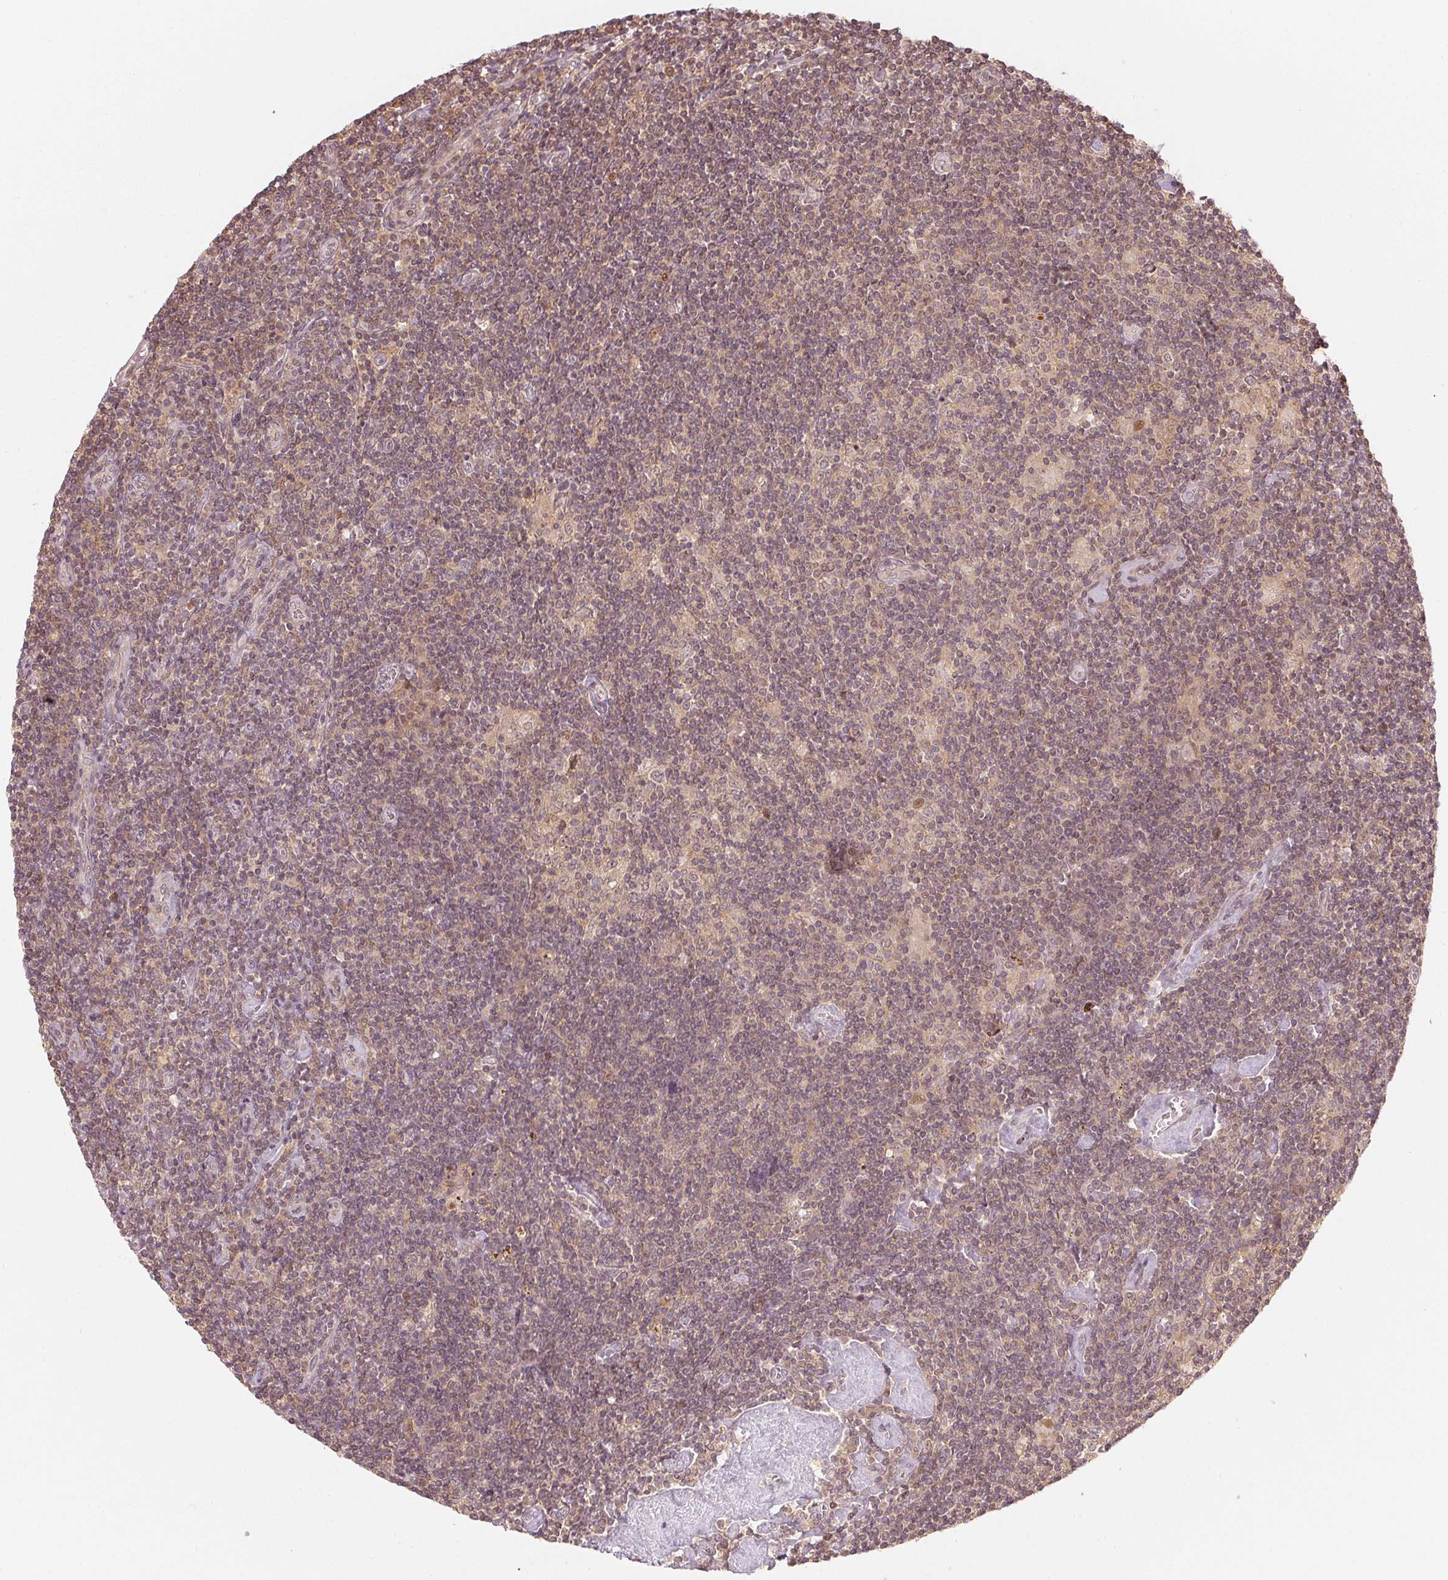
{"staining": {"intensity": "weak", "quantity": "<25%", "location": "nuclear"}, "tissue": "lymphoma", "cell_type": "Tumor cells", "image_type": "cancer", "snomed": [{"axis": "morphology", "description": "Hodgkin's disease, NOS"}, {"axis": "topography", "description": "Lymph node"}], "caption": "There is no significant expression in tumor cells of lymphoma.", "gene": "UBE2L3", "patient": {"sex": "male", "age": 40}}